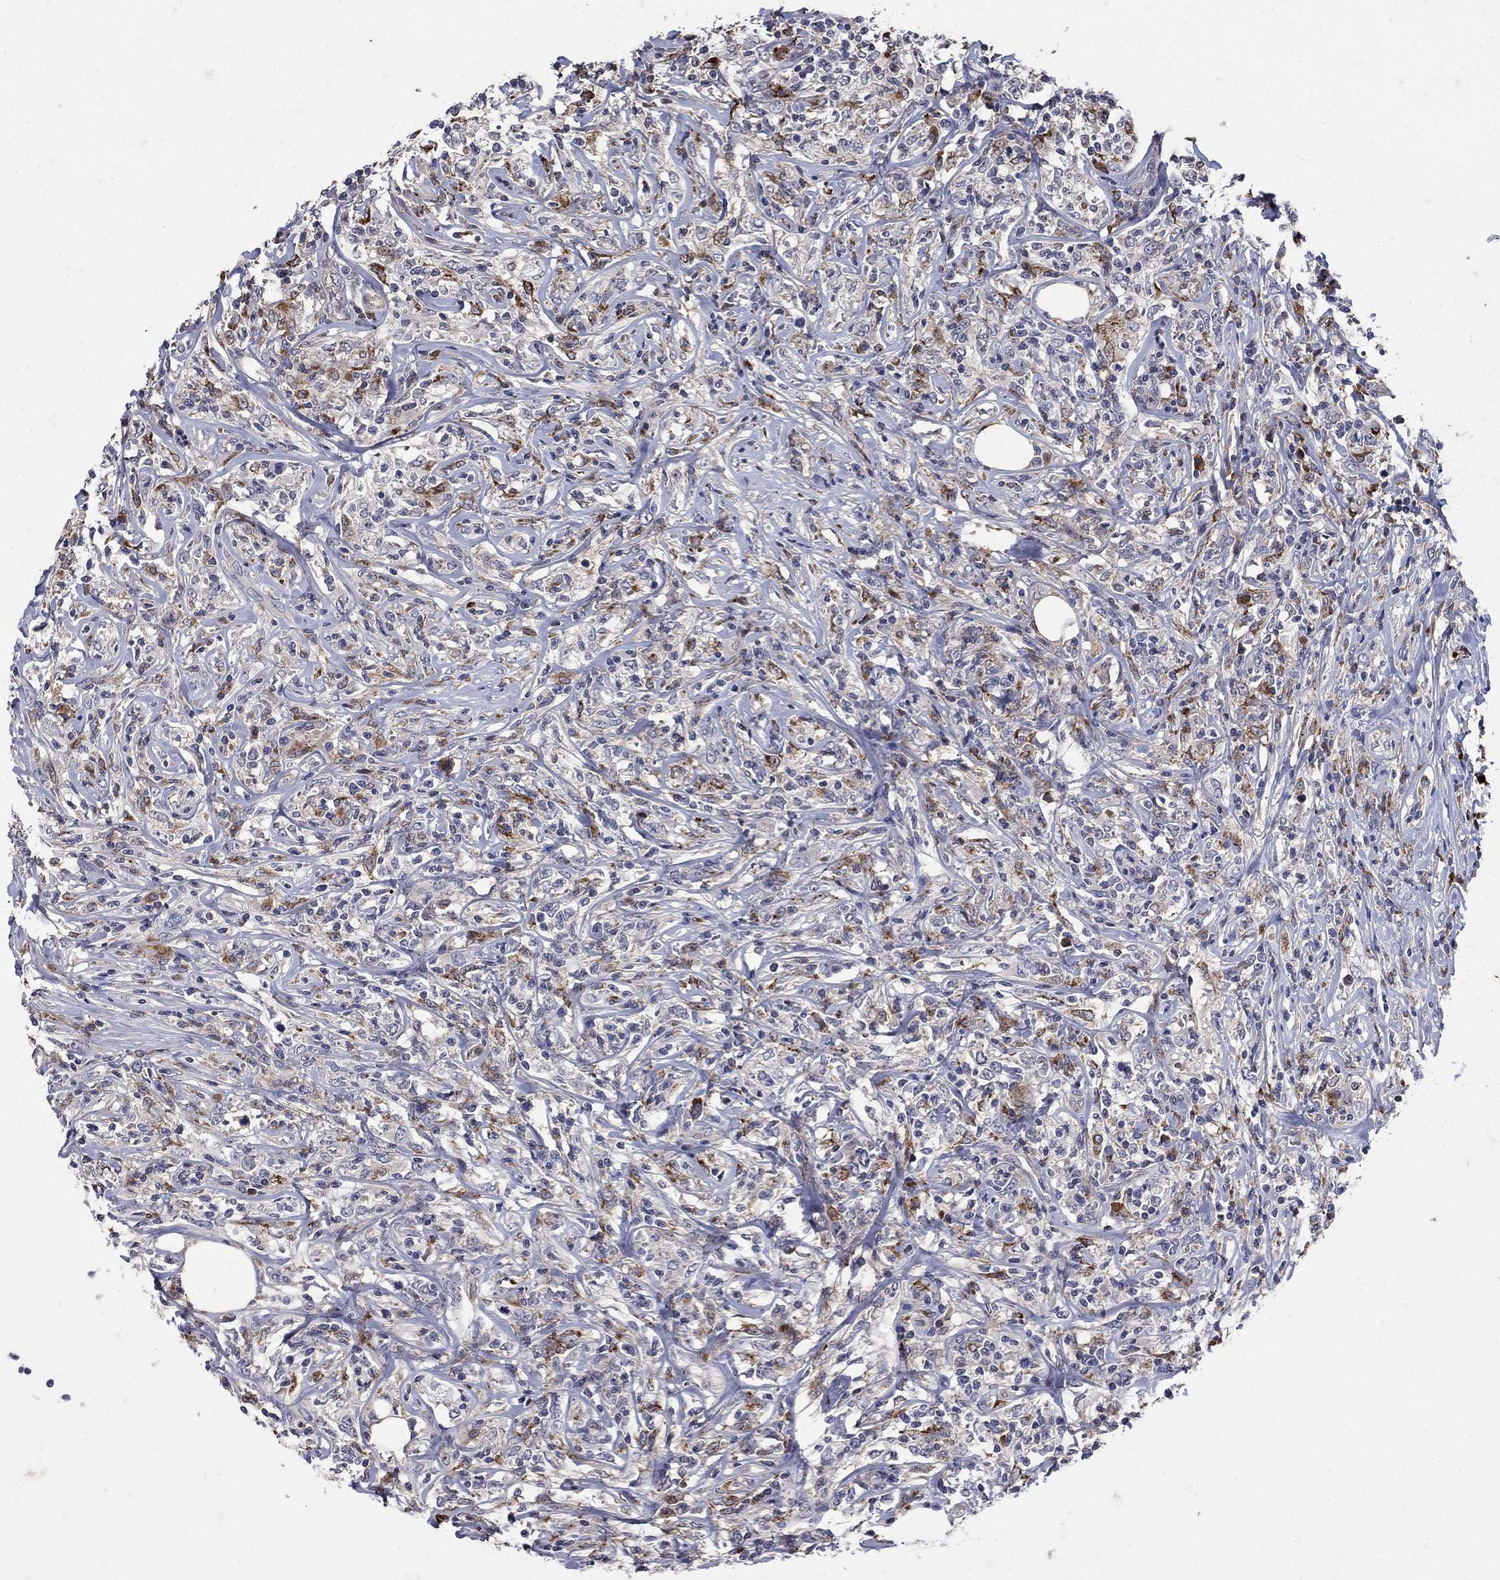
{"staining": {"intensity": "negative", "quantity": "none", "location": "none"}, "tissue": "lymphoma", "cell_type": "Tumor cells", "image_type": "cancer", "snomed": [{"axis": "morphology", "description": "Malignant lymphoma, non-Hodgkin's type, High grade"}, {"axis": "topography", "description": "Lymph node"}], "caption": "Immunohistochemical staining of lymphoma displays no significant staining in tumor cells.", "gene": "NPC2", "patient": {"sex": "female", "age": 84}}